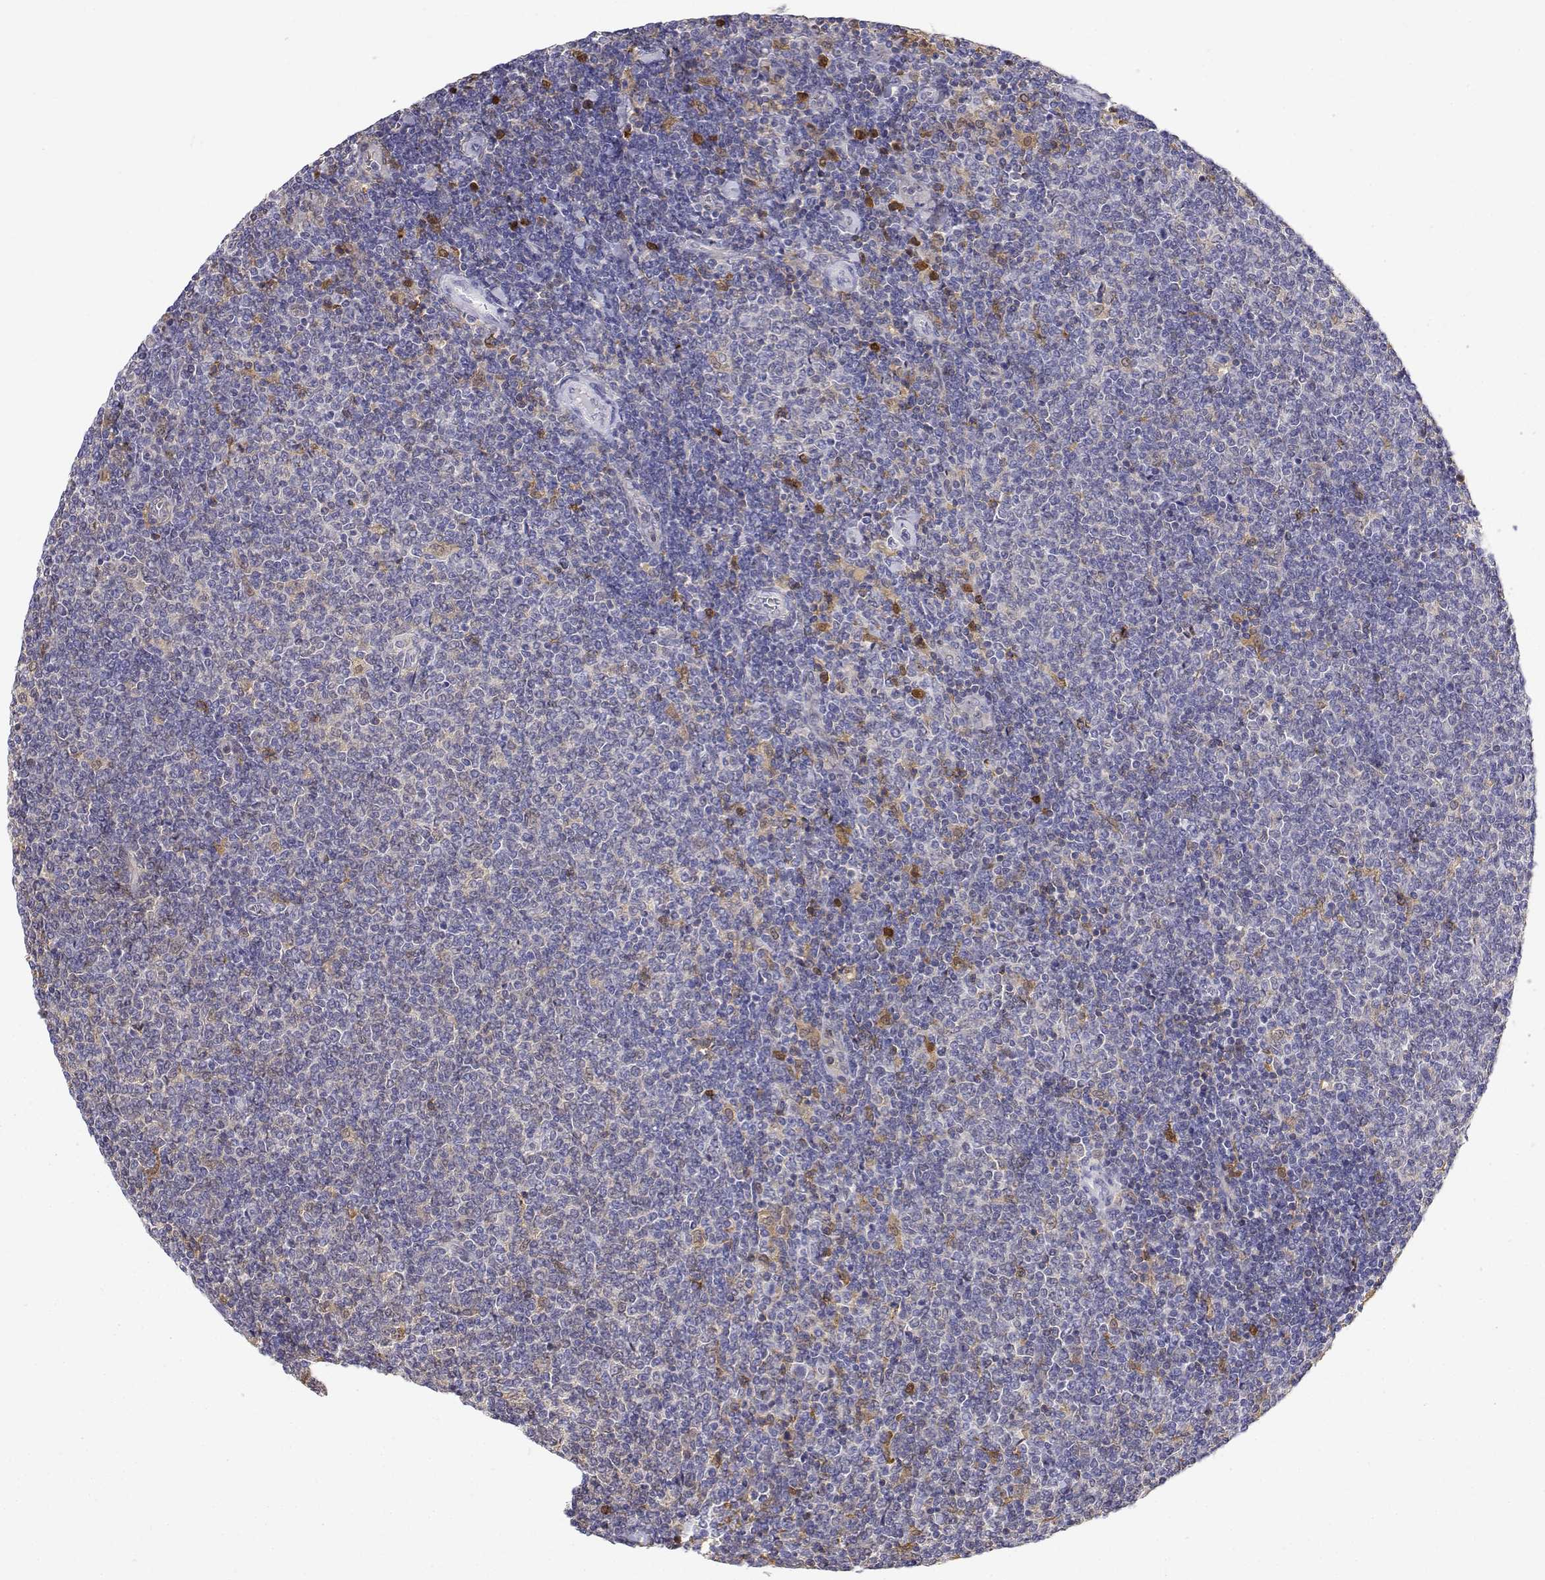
{"staining": {"intensity": "negative", "quantity": "none", "location": "none"}, "tissue": "lymphoma", "cell_type": "Tumor cells", "image_type": "cancer", "snomed": [{"axis": "morphology", "description": "Malignant lymphoma, non-Hodgkin's type, Low grade"}, {"axis": "topography", "description": "Lymph node"}], "caption": "This is an immunohistochemistry photomicrograph of low-grade malignant lymphoma, non-Hodgkin's type. There is no expression in tumor cells.", "gene": "ADA", "patient": {"sex": "male", "age": 52}}